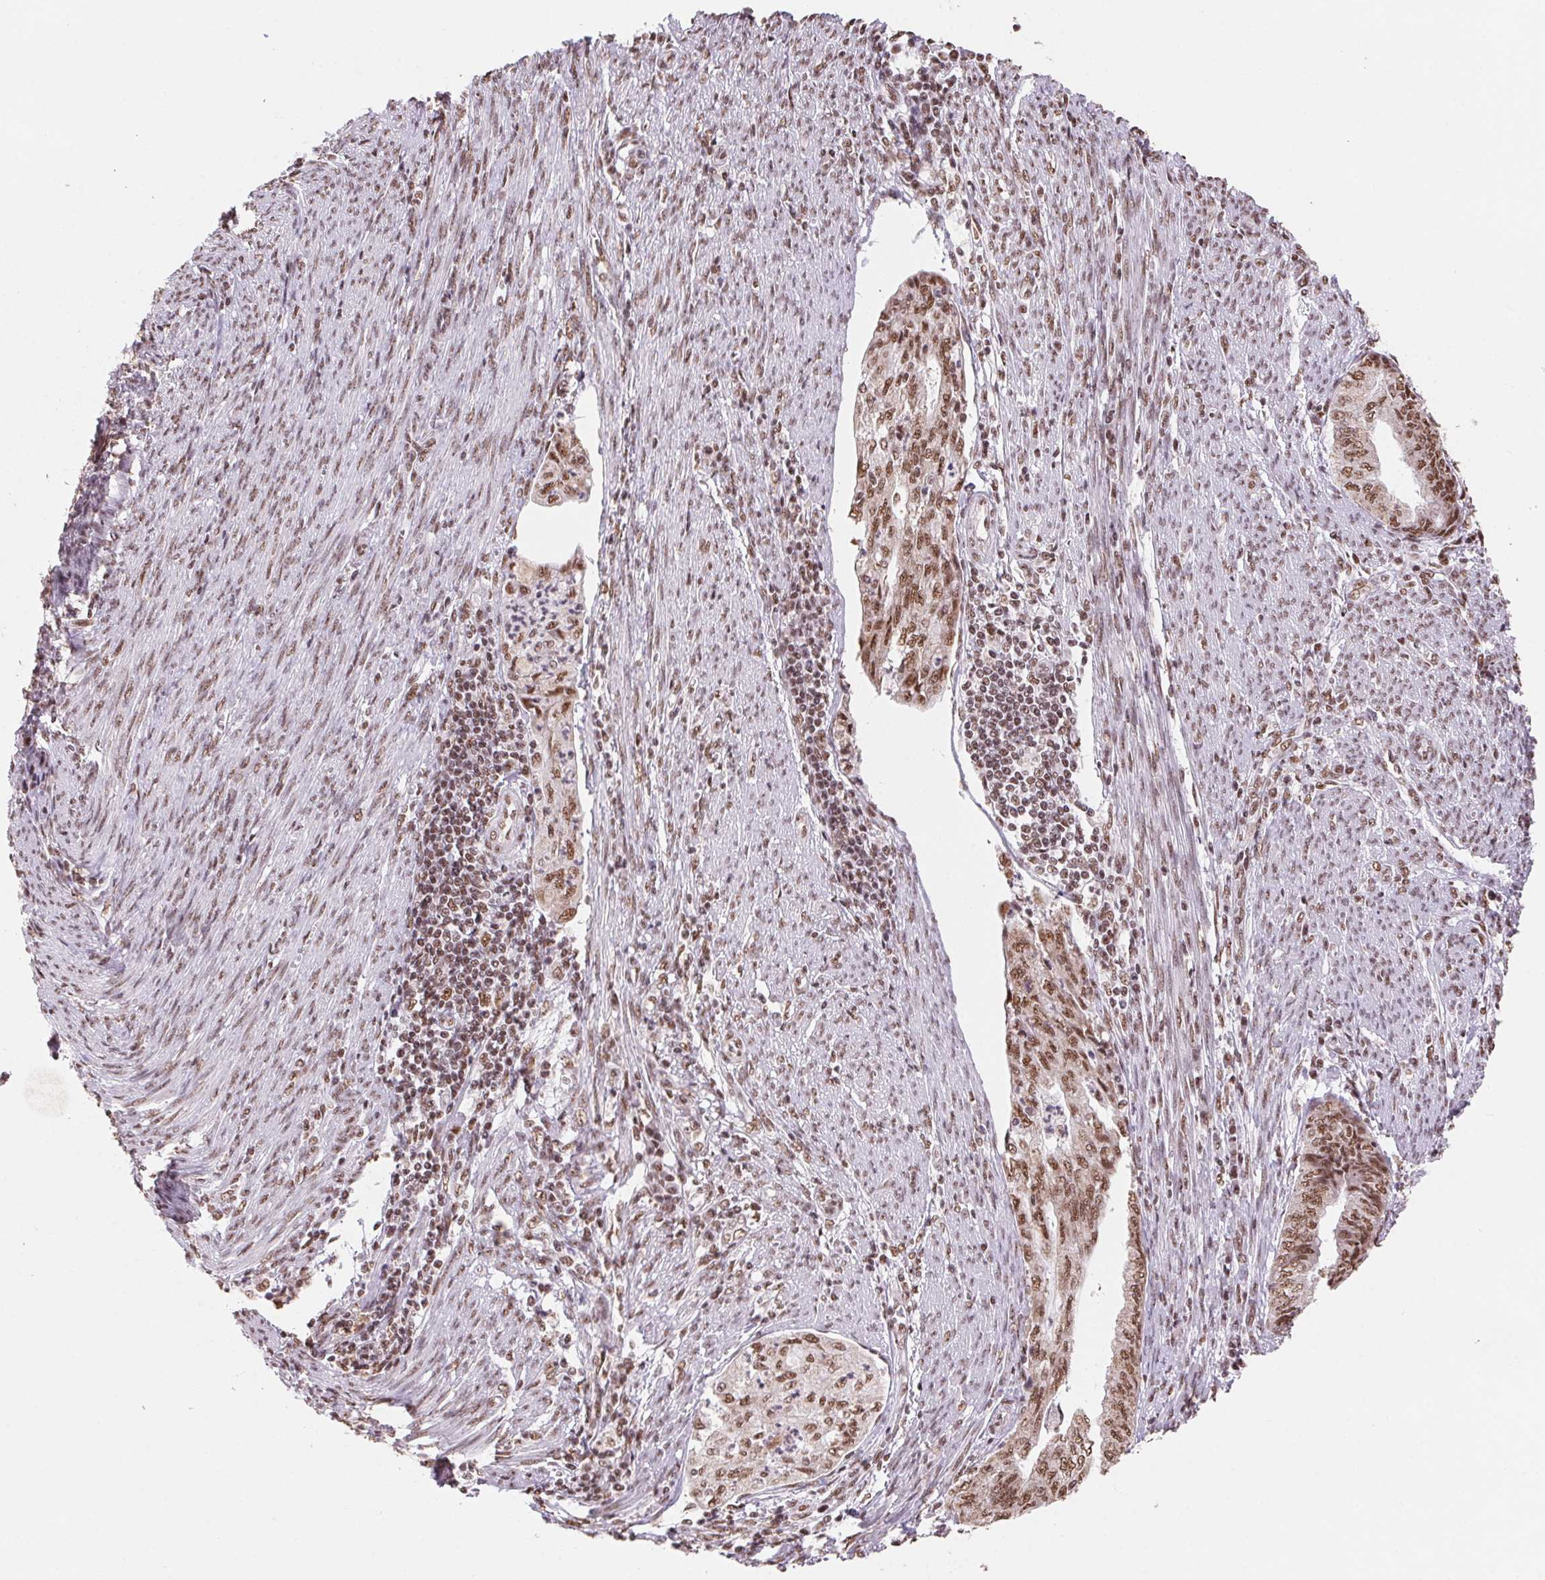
{"staining": {"intensity": "moderate", "quantity": ">75%", "location": "nuclear"}, "tissue": "endometrial cancer", "cell_type": "Tumor cells", "image_type": "cancer", "snomed": [{"axis": "morphology", "description": "Adenocarcinoma, NOS"}, {"axis": "topography", "description": "Endometrium"}], "caption": "Adenocarcinoma (endometrial) stained with a brown dye exhibits moderate nuclear positive staining in approximately >75% of tumor cells.", "gene": "SNRPG", "patient": {"sex": "female", "age": 79}}